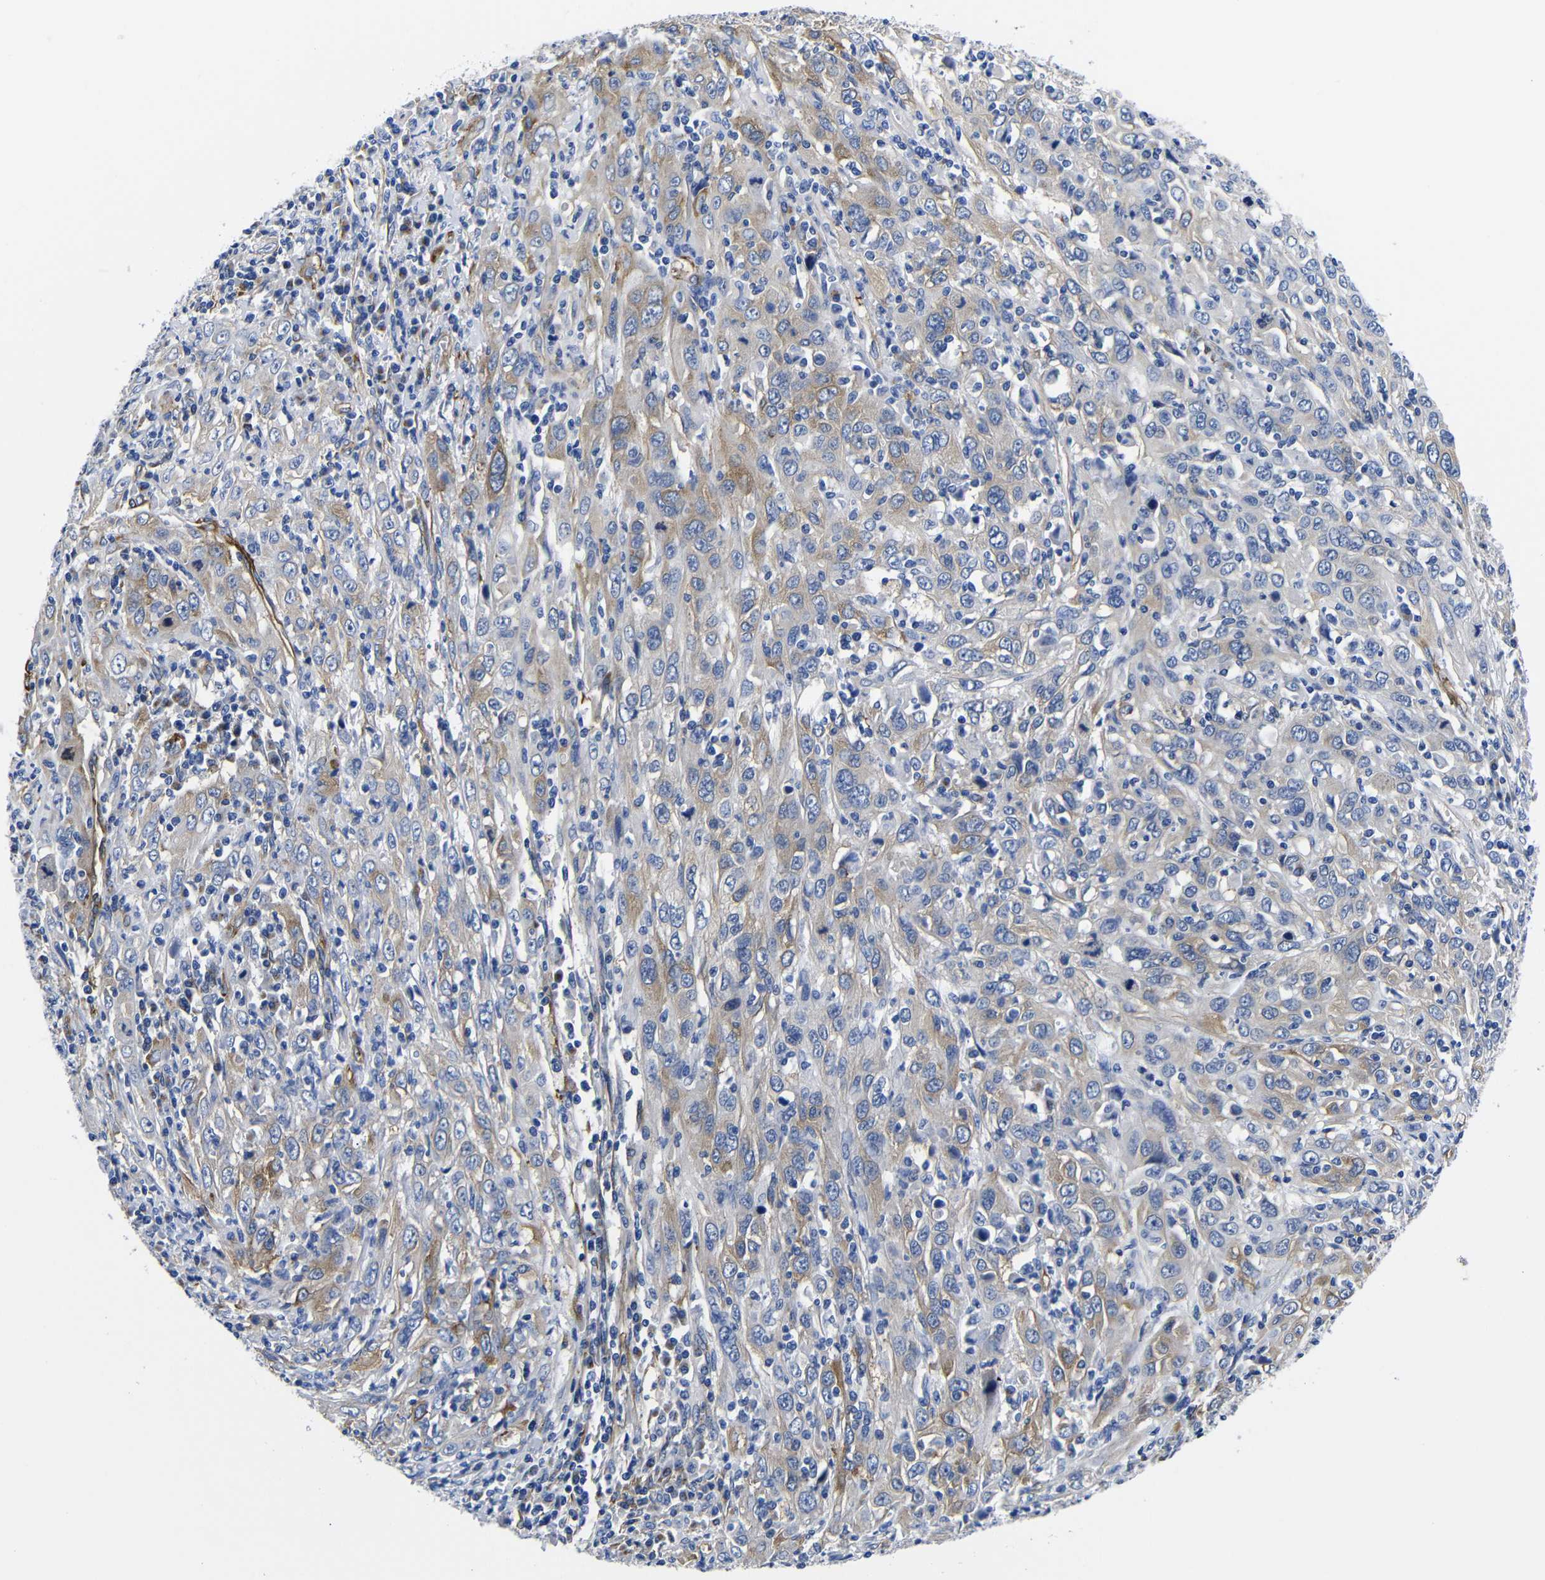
{"staining": {"intensity": "moderate", "quantity": "25%-75%", "location": "cytoplasmic/membranous"}, "tissue": "cervical cancer", "cell_type": "Tumor cells", "image_type": "cancer", "snomed": [{"axis": "morphology", "description": "Squamous cell carcinoma, NOS"}, {"axis": "topography", "description": "Cervix"}], "caption": "A brown stain highlights moderate cytoplasmic/membranous expression of a protein in cervical cancer tumor cells. (Stains: DAB in brown, nuclei in blue, Microscopy: brightfield microscopy at high magnification).", "gene": "LRIG1", "patient": {"sex": "female", "age": 46}}